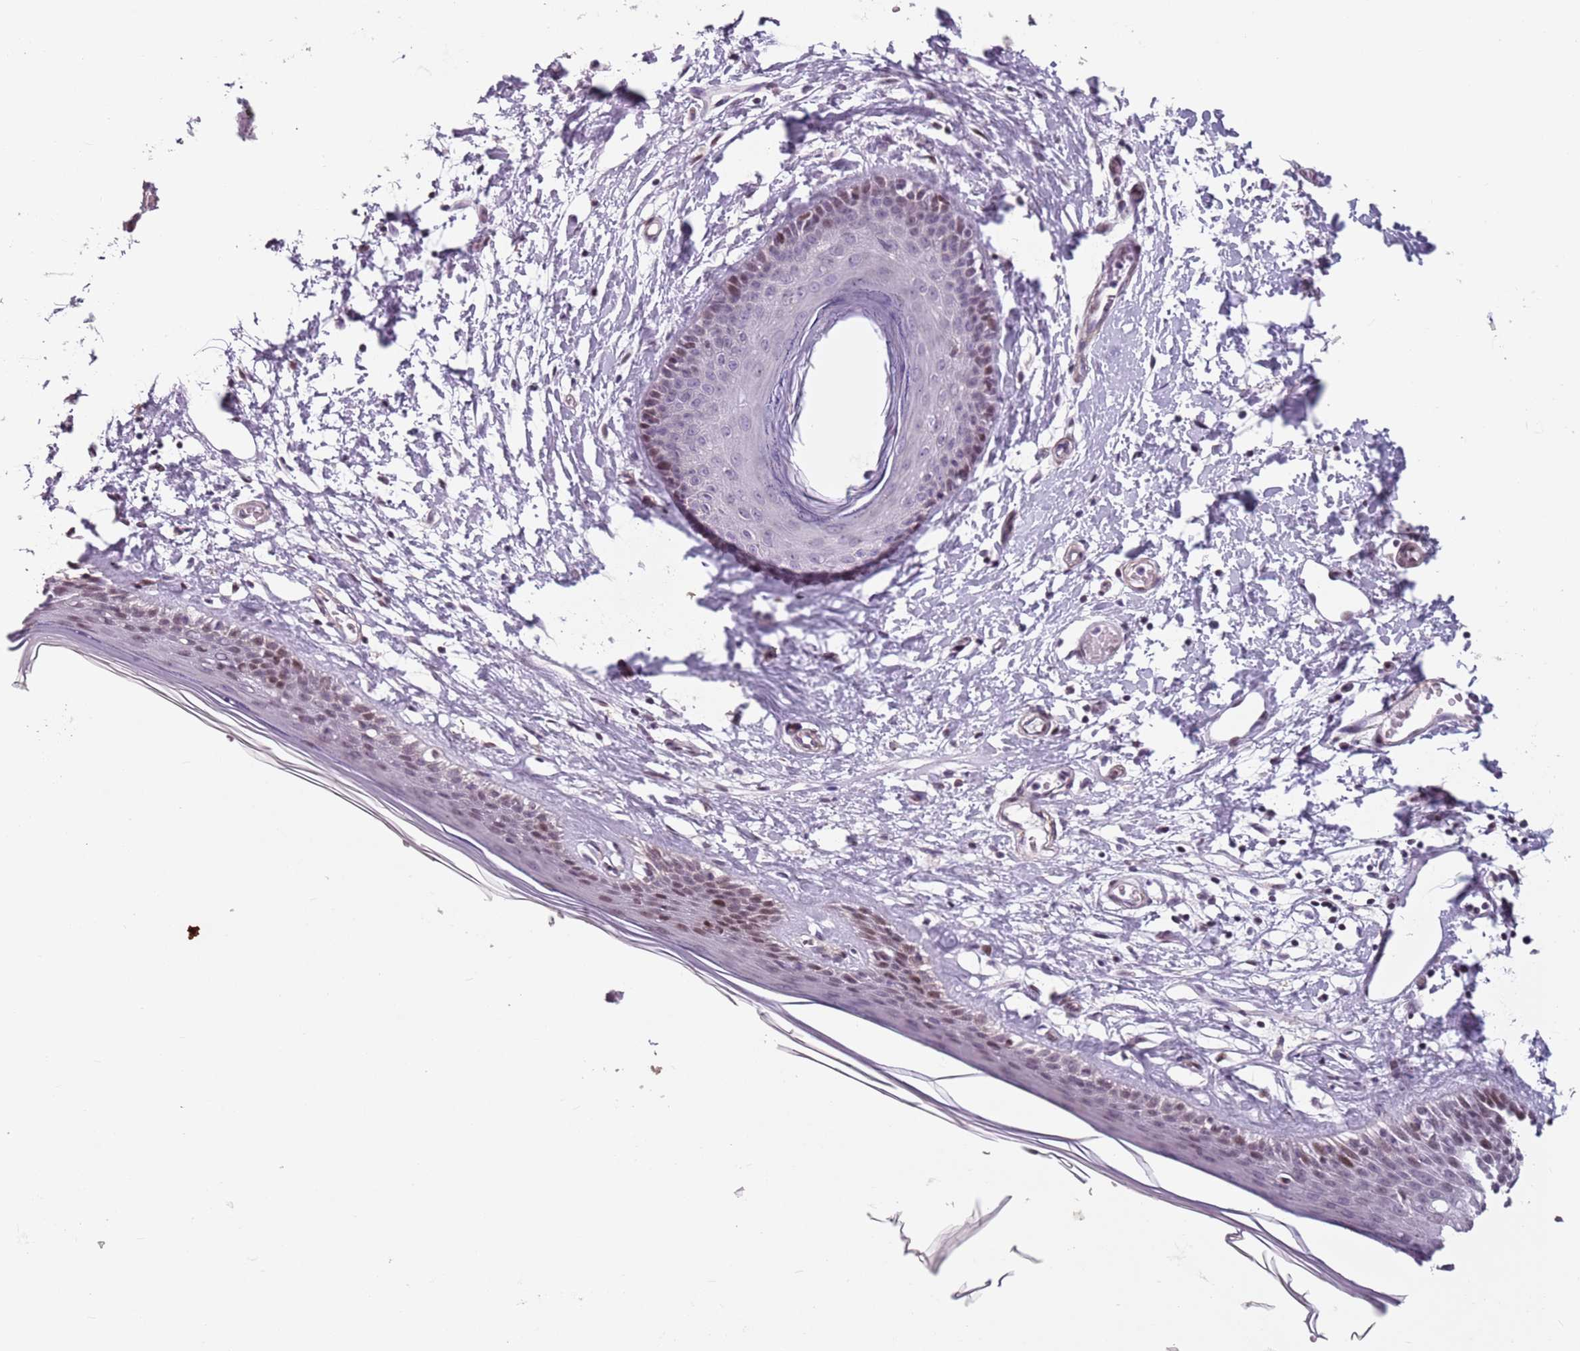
{"staining": {"intensity": "moderate", "quantity": "25%-75%", "location": "nuclear"}, "tissue": "skin", "cell_type": "Epidermal cells", "image_type": "normal", "snomed": [{"axis": "morphology", "description": "Normal tissue, NOS"}, {"axis": "topography", "description": "Adipose tissue"}, {"axis": "topography", "description": "Vascular tissue"}, {"axis": "topography", "description": "Vulva"}, {"axis": "topography", "description": "Peripheral nerve tissue"}], "caption": "Unremarkable skin was stained to show a protein in brown. There is medium levels of moderate nuclear expression in about 25%-75% of epidermal cells.", "gene": "TMC4", "patient": {"sex": "female", "age": 86}}